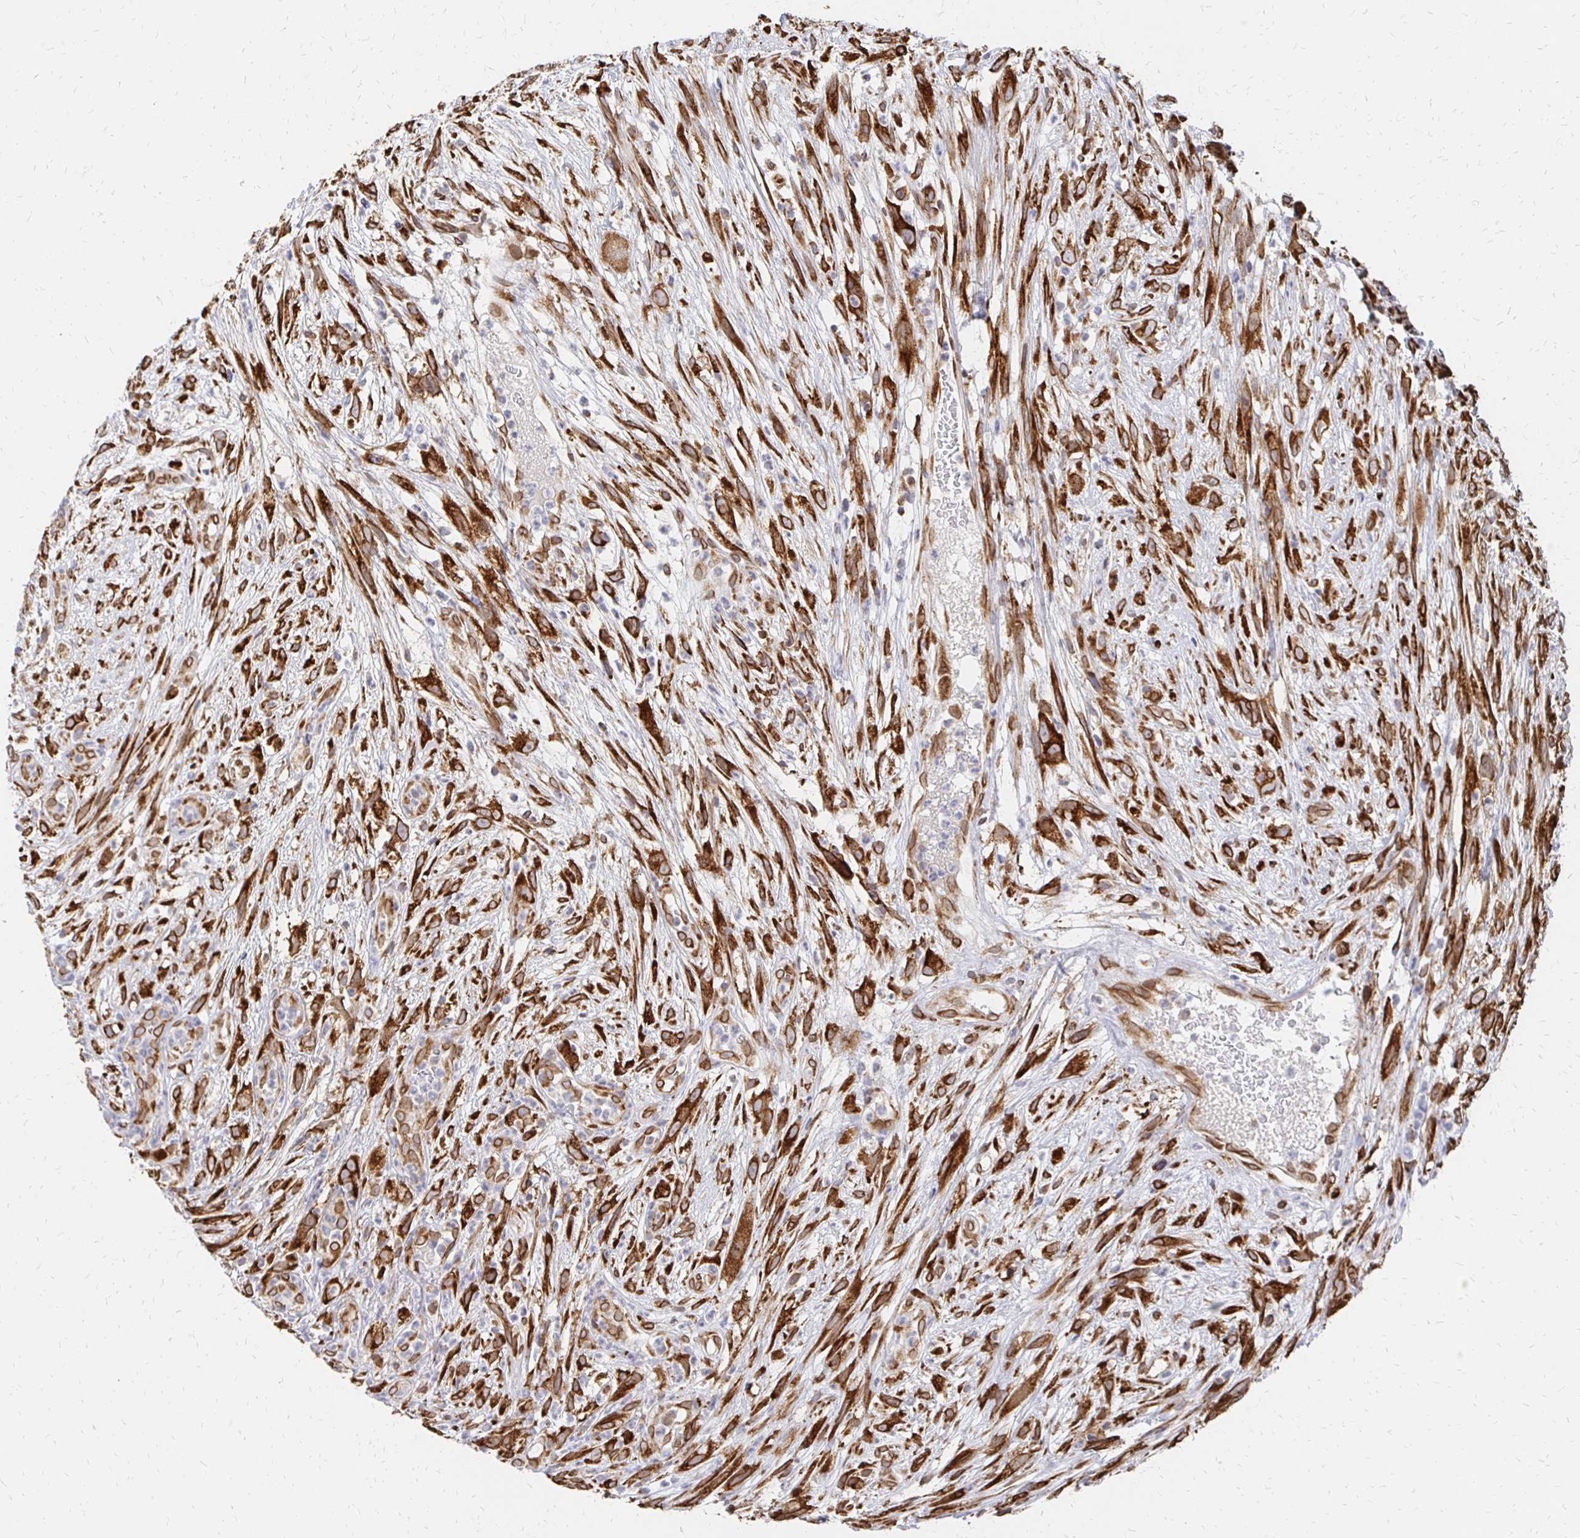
{"staining": {"intensity": "strong", "quantity": ">75%", "location": "cytoplasmic/membranous,nuclear"}, "tissue": "head and neck cancer", "cell_type": "Tumor cells", "image_type": "cancer", "snomed": [{"axis": "morphology", "description": "Squamous cell carcinoma, NOS"}, {"axis": "topography", "description": "Head-Neck"}], "caption": "A high amount of strong cytoplasmic/membranous and nuclear expression is identified in about >75% of tumor cells in squamous cell carcinoma (head and neck) tissue.", "gene": "PELI3", "patient": {"sex": "male", "age": 65}}